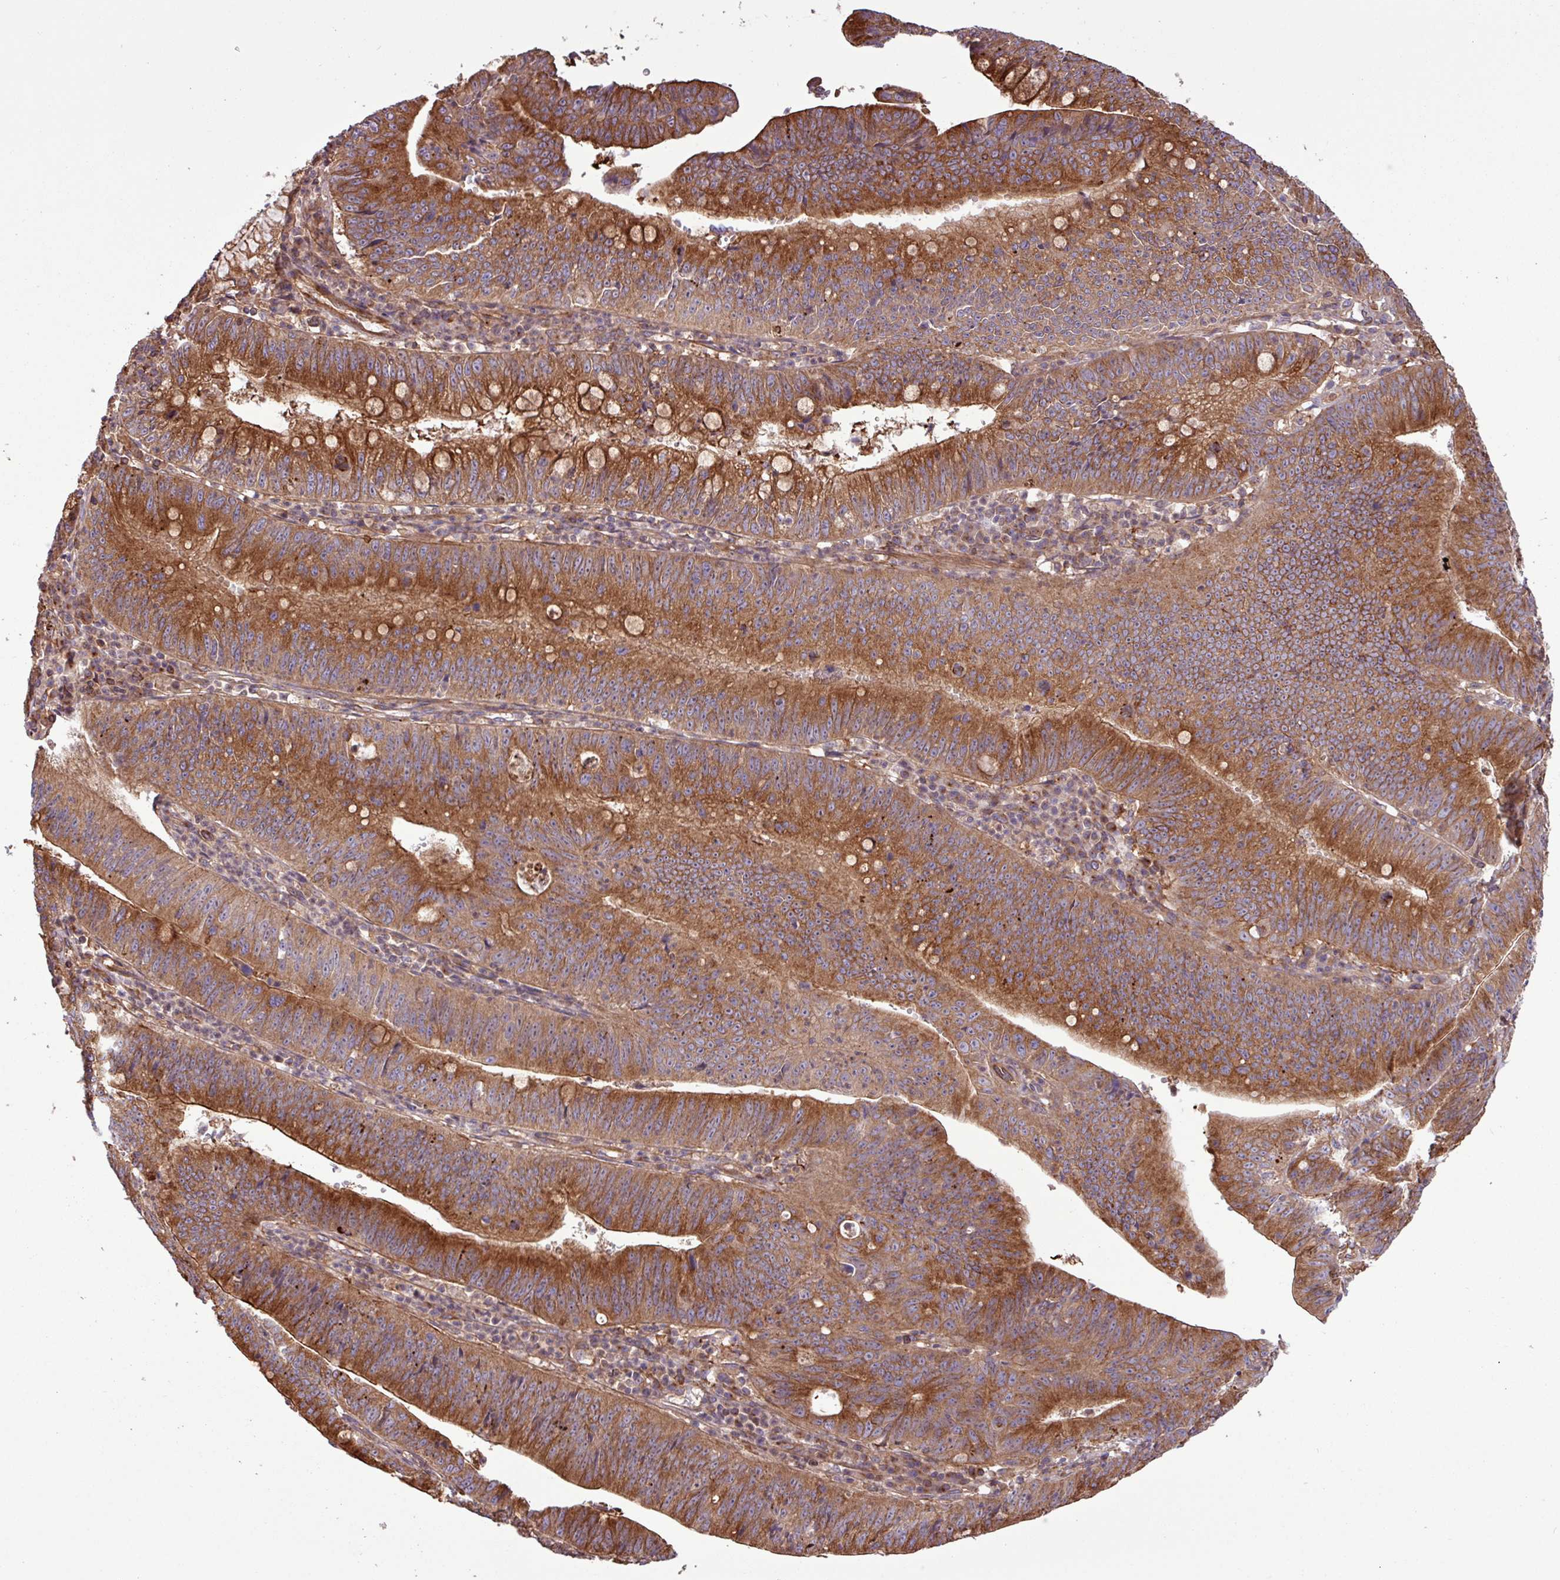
{"staining": {"intensity": "strong", "quantity": ">75%", "location": "cytoplasmic/membranous"}, "tissue": "stomach cancer", "cell_type": "Tumor cells", "image_type": "cancer", "snomed": [{"axis": "morphology", "description": "Adenocarcinoma, NOS"}, {"axis": "topography", "description": "Stomach"}], "caption": "This is an image of immunohistochemistry staining of stomach cancer, which shows strong positivity in the cytoplasmic/membranous of tumor cells.", "gene": "ZNF300", "patient": {"sex": "male", "age": 59}}